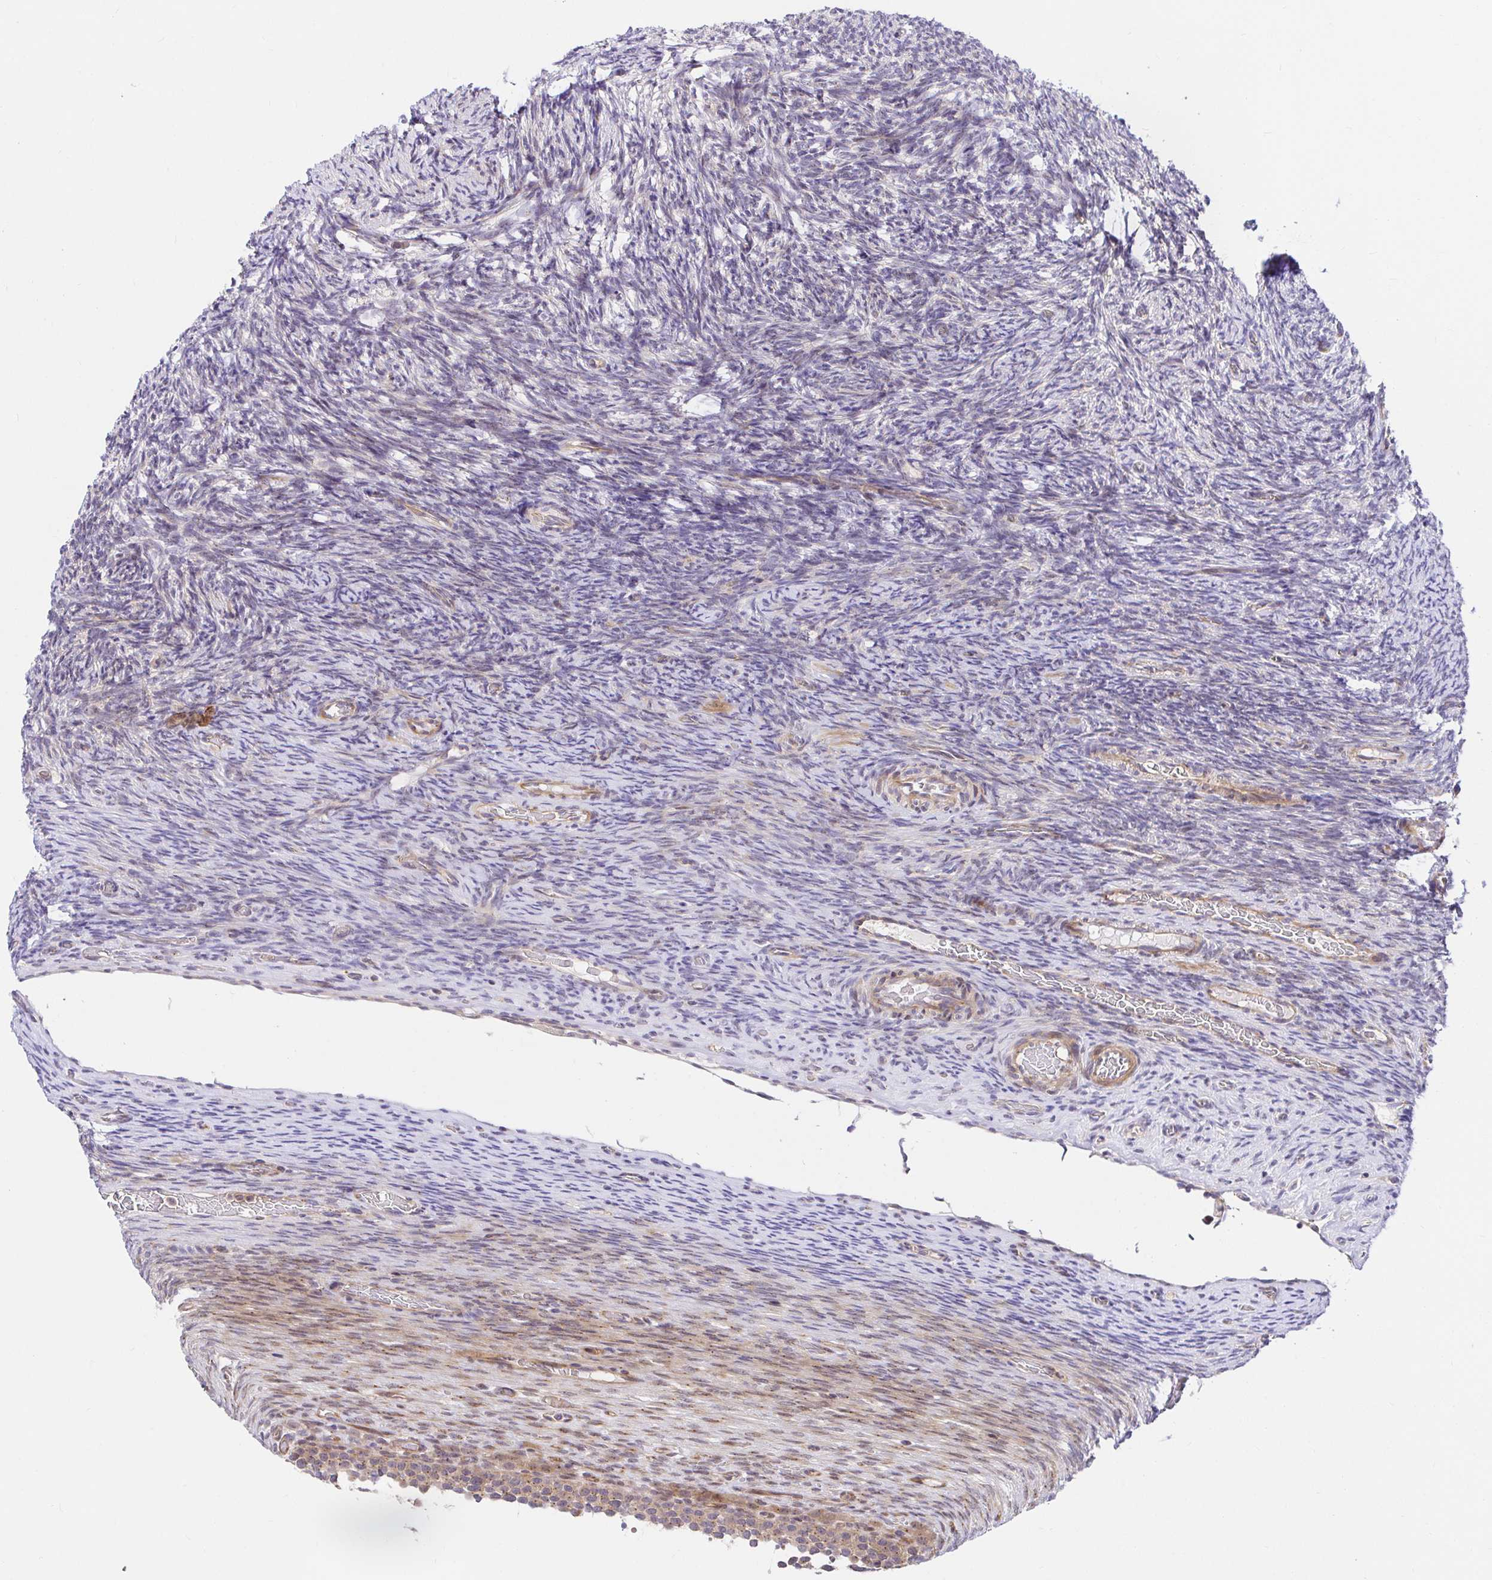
{"staining": {"intensity": "negative", "quantity": "none", "location": "none"}, "tissue": "ovary", "cell_type": "Follicle cells", "image_type": "normal", "snomed": [{"axis": "morphology", "description": "Normal tissue, NOS"}, {"axis": "topography", "description": "Ovary"}], "caption": "This is an IHC photomicrograph of unremarkable ovary. There is no expression in follicle cells.", "gene": "TRIM55", "patient": {"sex": "female", "age": 34}}